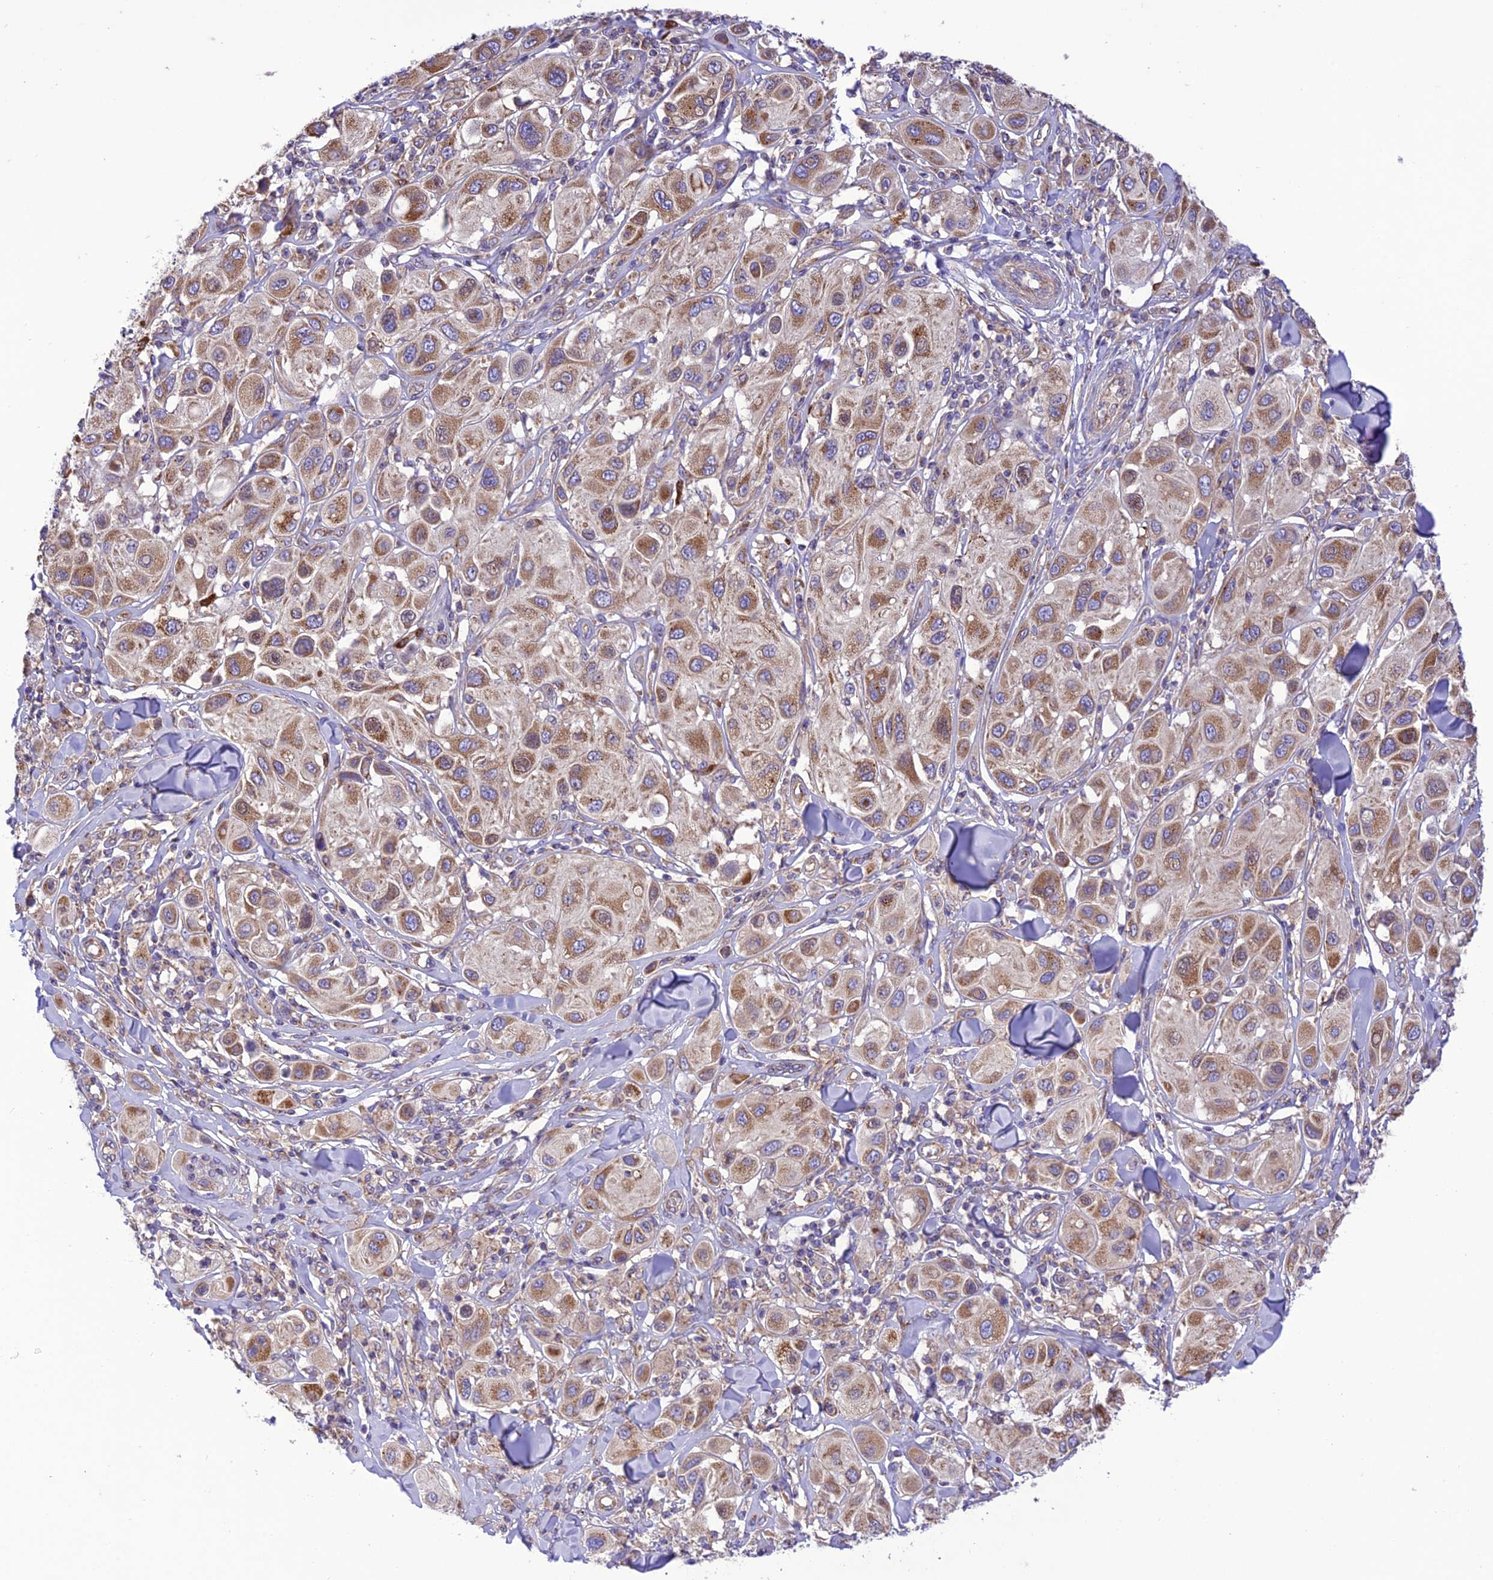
{"staining": {"intensity": "moderate", "quantity": ">75%", "location": "cytoplasmic/membranous"}, "tissue": "melanoma", "cell_type": "Tumor cells", "image_type": "cancer", "snomed": [{"axis": "morphology", "description": "Malignant melanoma, Metastatic site"}, {"axis": "topography", "description": "Skin"}], "caption": "Immunohistochemistry micrograph of melanoma stained for a protein (brown), which displays medium levels of moderate cytoplasmic/membranous expression in about >75% of tumor cells.", "gene": "MAP3K12", "patient": {"sex": "male", "age": 41}}